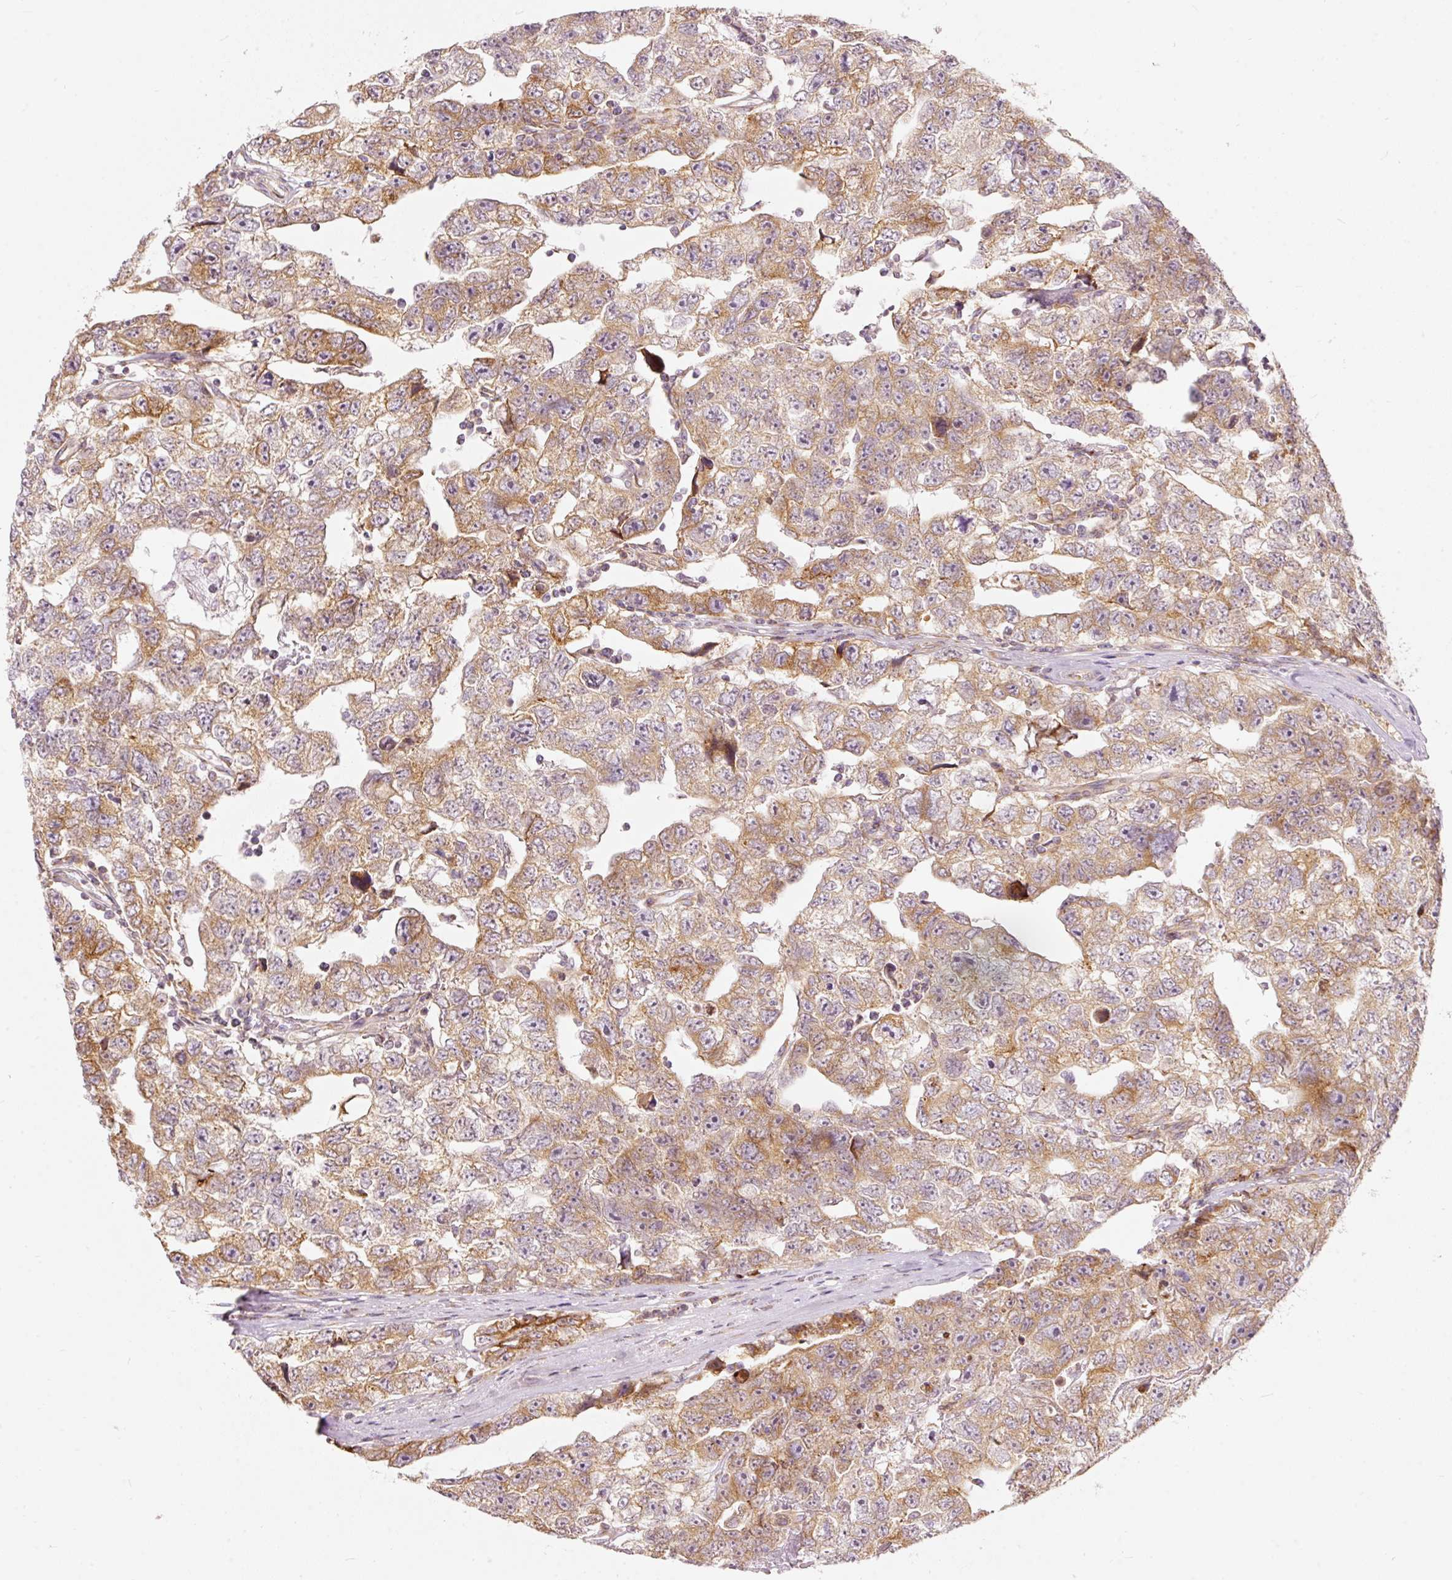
{"staining": {"intensity": "moderate", "quantity": ">75%", "location": "cytoplasmic/membranous"}, "tissue": "testis cancer", "cell_type": "Tumor cells", "image_type": "cancer", "snomed": [{"axis": "morphology", "description": "Carcinoma, Embryonal, NOS"}, {"axis": "topography", "description": "Testis"}], "caption": "High-magnification brightfield microscopy of embryonal carcinoma (testis) stained with DAB (brown) and counterstained with hematoxylin (blue). tumor cells exhibit moderate cytoplasmic/membranous staining is identified in approximately>75% of cells.", "gene": "SNAPC5", "patient": {"sex": "male", "age": 22}}